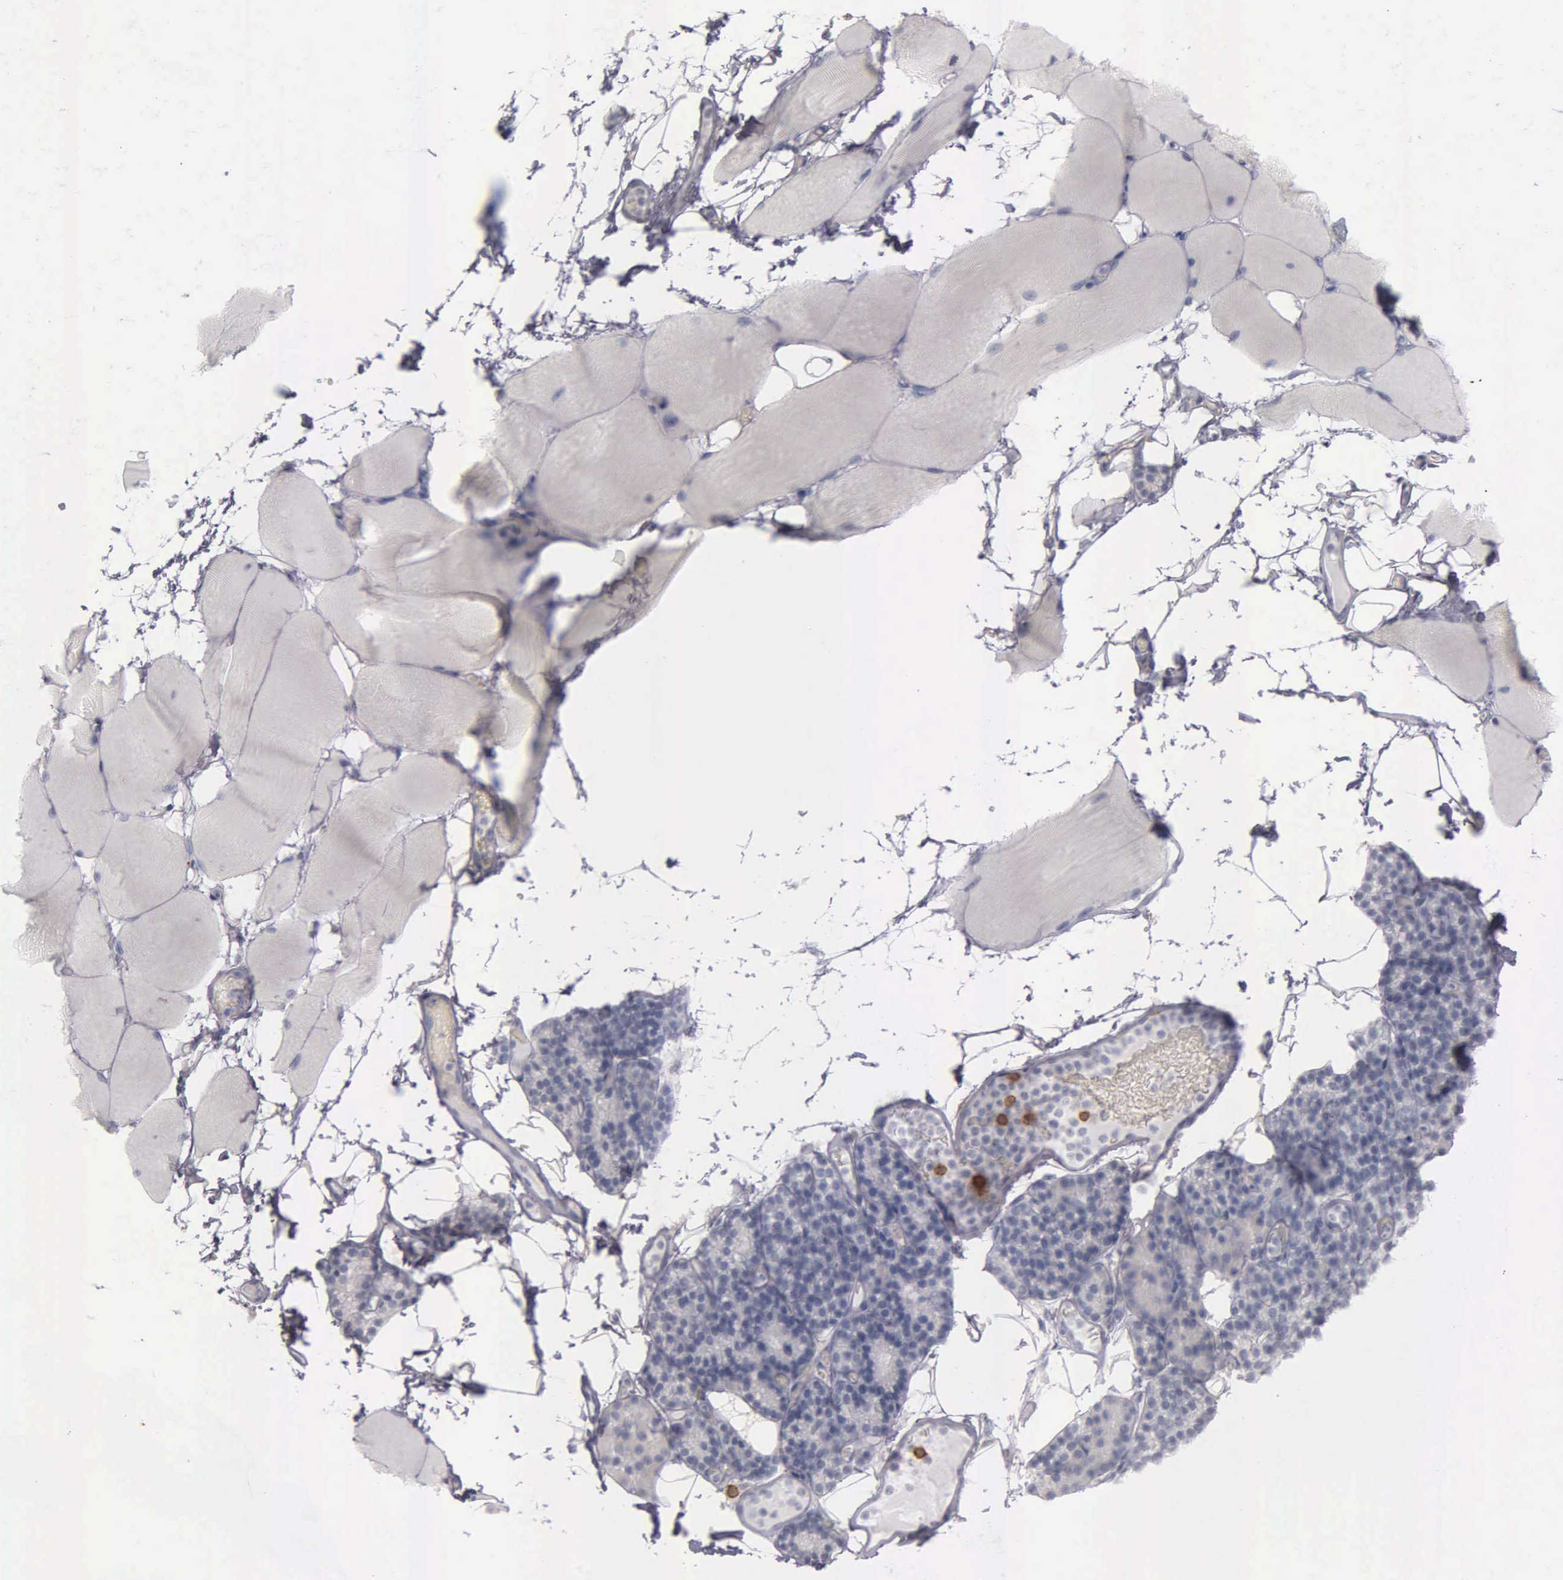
{"staining": {"intensity": "negative", "quantity": "none", "location": "none"}, "tissue": "skeletal muscle", "cell_type": "Myocytes", "image_type": "normal", "snomed": [{"axis": "morphology", "description": "Normal tissue, NOS"}, {"axis": "topography", "description": "Skeletal muscle"}, {"axis": "topography", "description": "Parathyroid gland"}], "caption": "This is an IHC histopathology image of normal skeletal muscle. There is no positivity in myocytes.", "gene": "CD3E", "patient": {"sex": "female", "age": 37}}